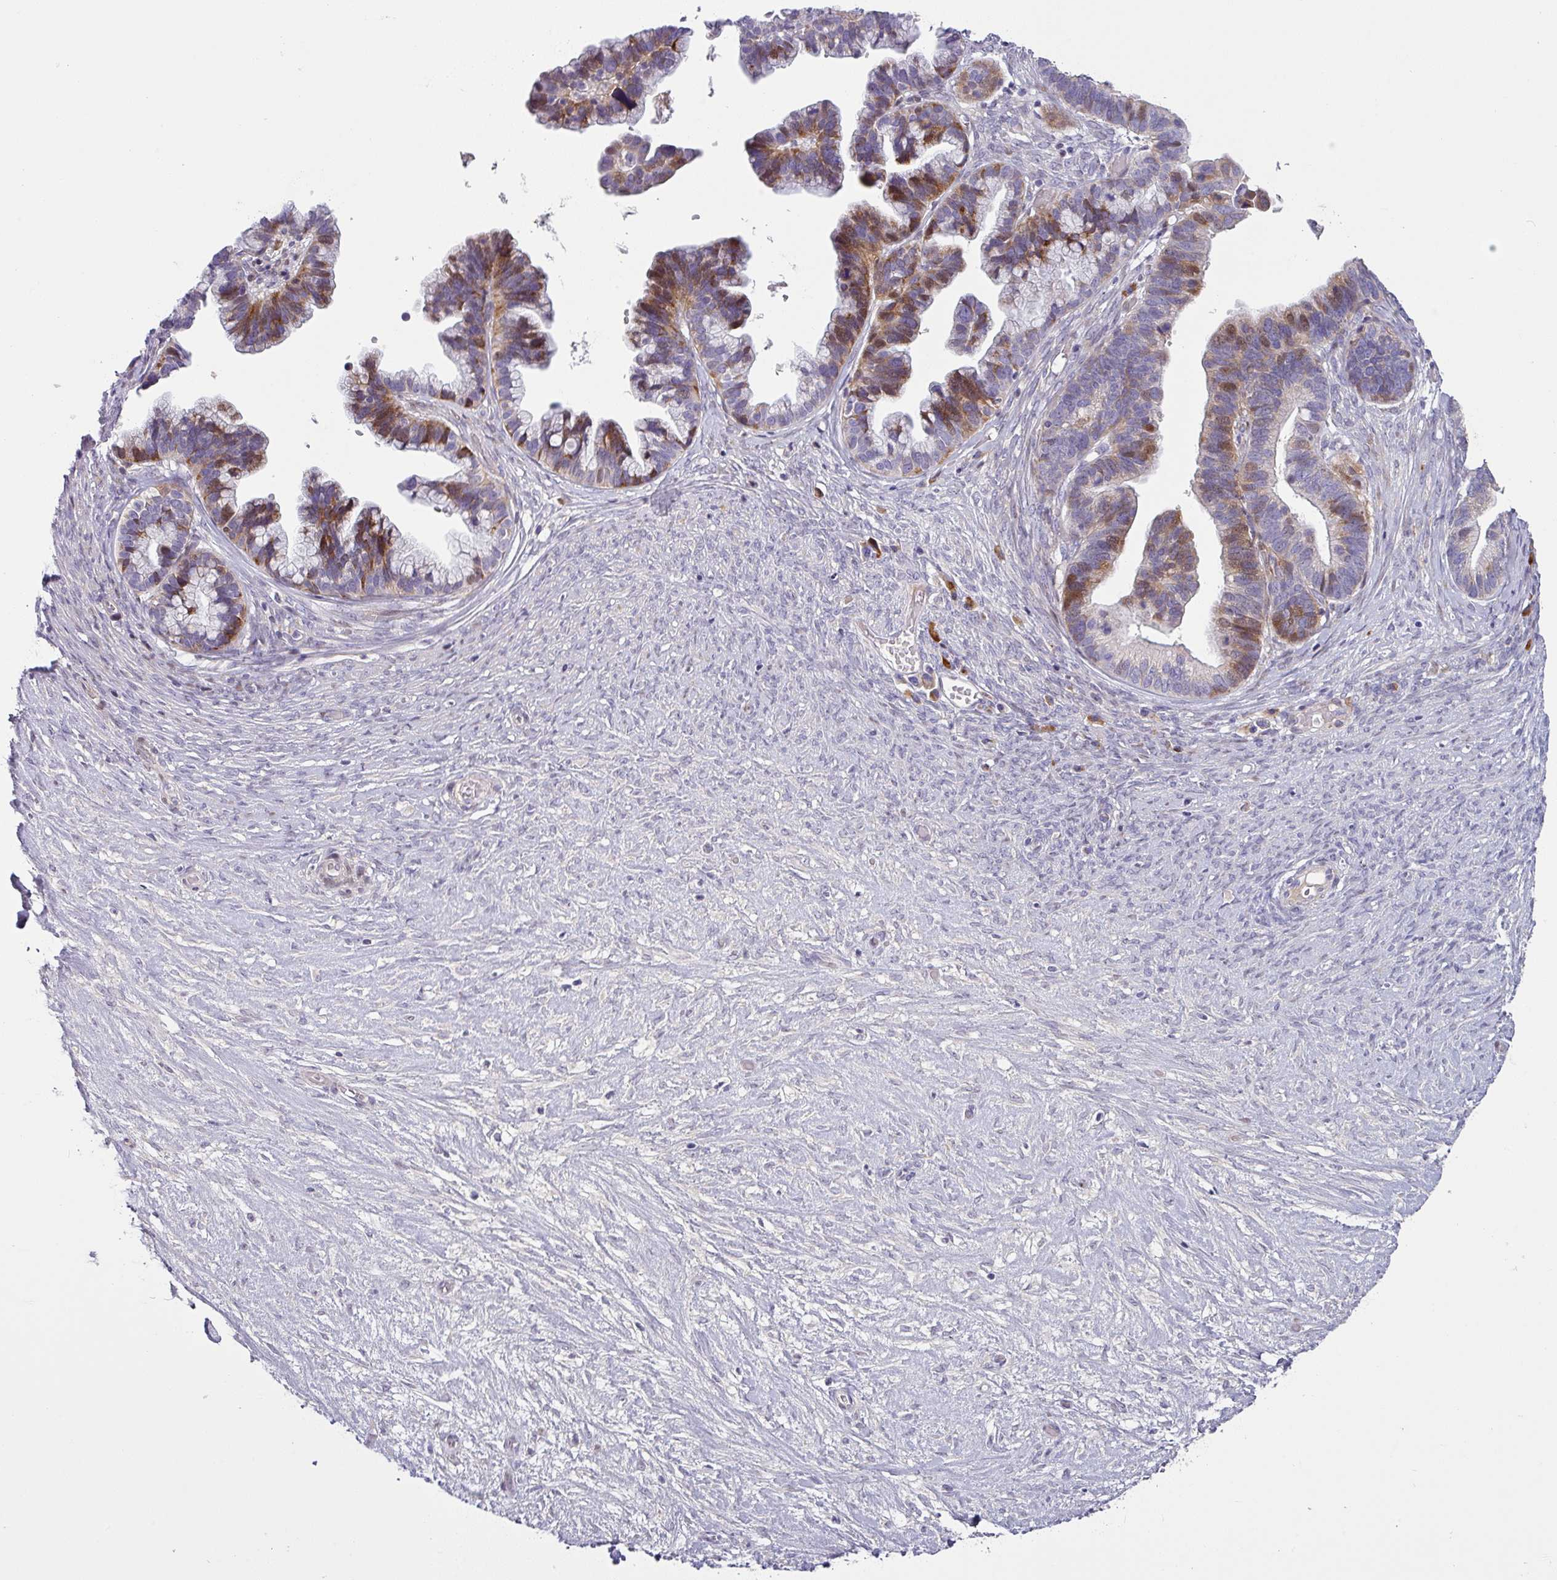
{"staining": {"intensity": "moderate", "quantity": "25%-75%", "location": "cytoplasmic/membranous"}, "tissue": "ovarian cancer", "cell_type": "Tumor cells", "image_type": "cancer", "snomed": [{"axis": "morphology", "description": "Cystadenocarcinoma, serous, NOS"}, {"axis": "topography", "description": "Ovary"}], "caption": "Moderate cytoplasmic/membranous staining is appreciated in approximately 25%-75% of tumor cells in ovarian serous cystadenocarcinoma. The staining is performed using DAB brown chromogen to label protein expression. The nuclei are counter-stained blue using hematoxylin.", "gene": "KLHL3", "patient": {"sex": "female", "age": 56}}